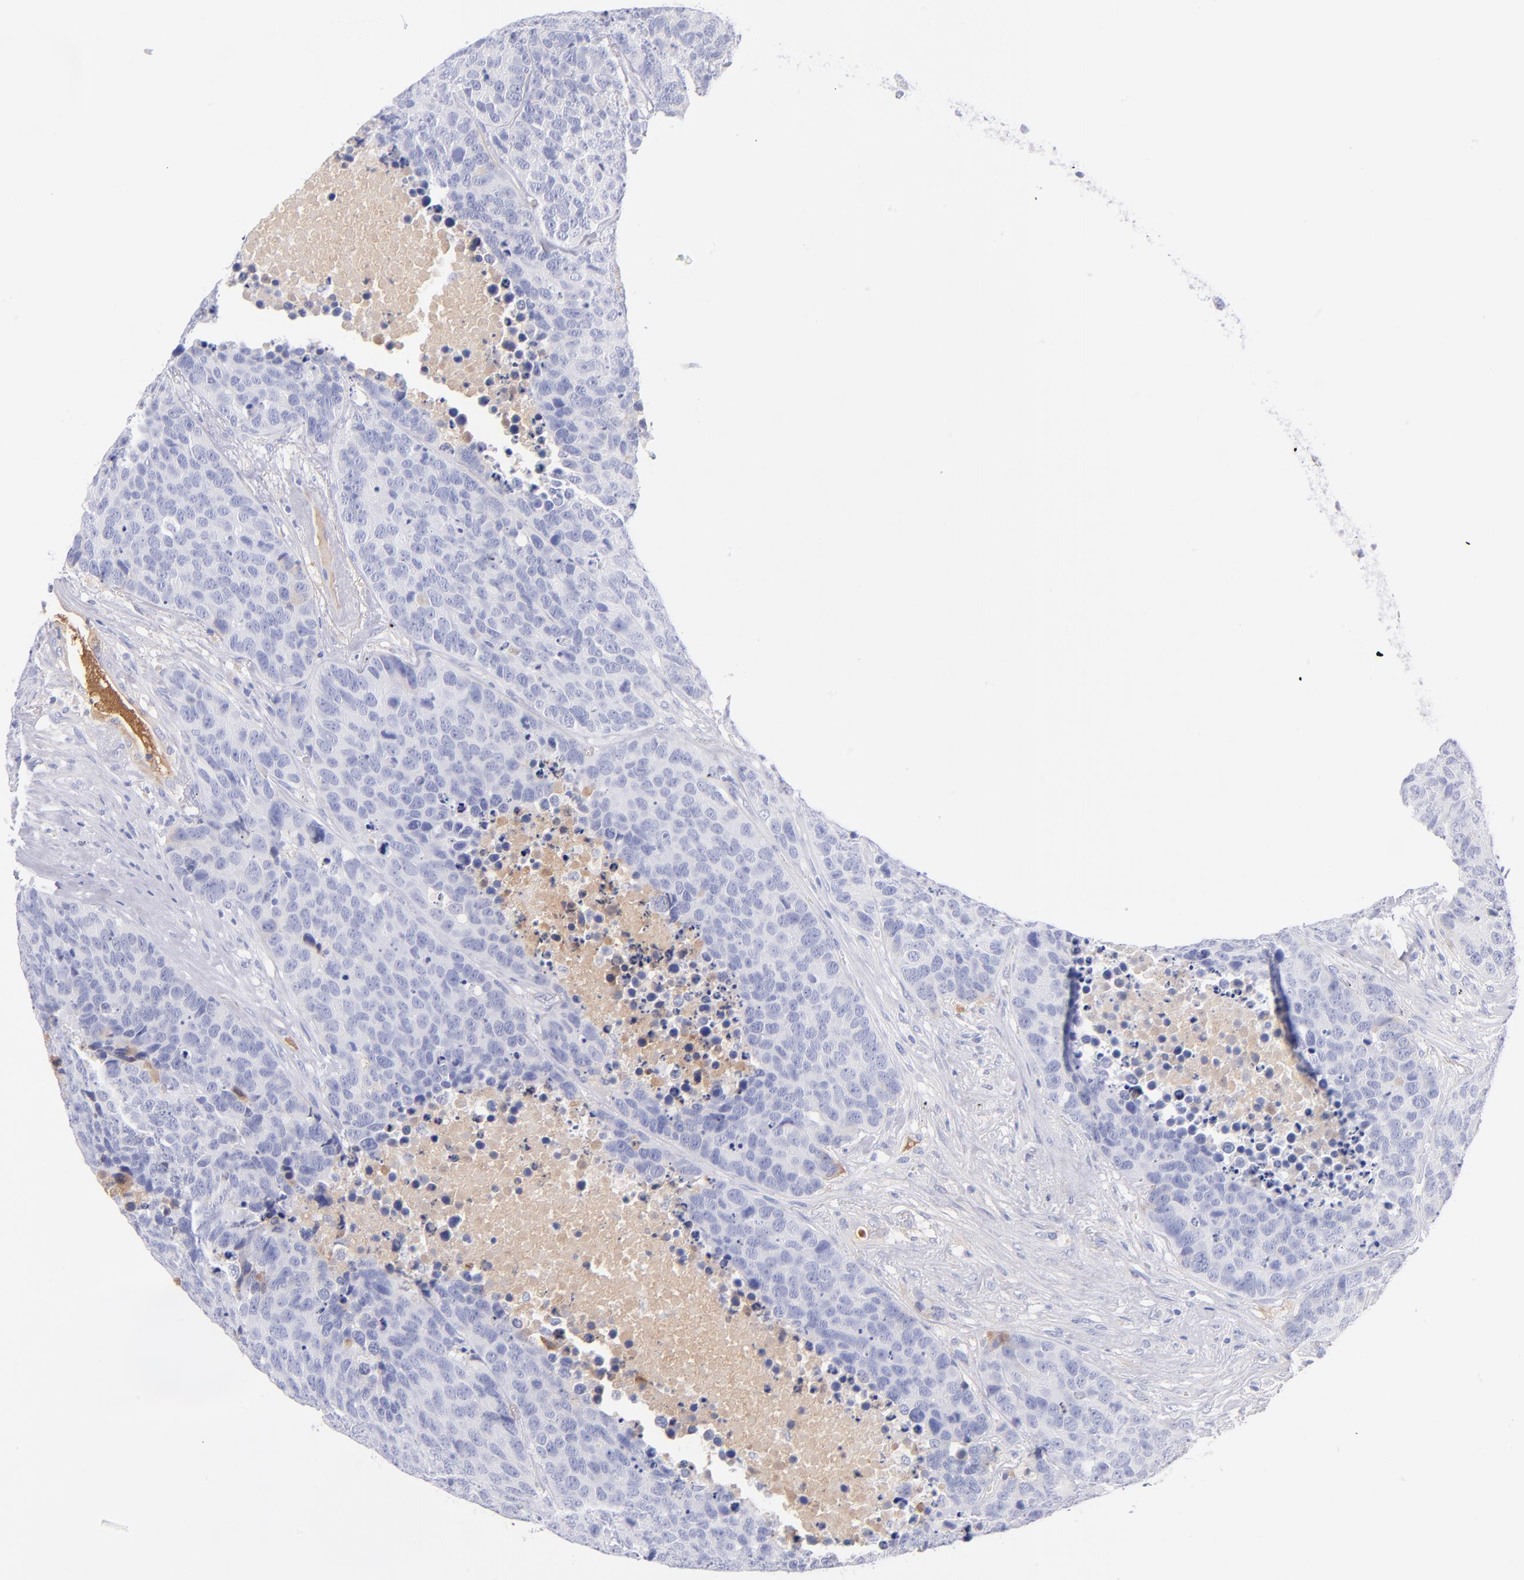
{"staining": {"intensity": "weak", "quantity": "<25%", "location": "cytoplasmic/membranous"}, "tissue": "carcinoid", "cell_type": "Tumor cells", "image_type": "cancer", "snomed": [{"axis": "morphology", "description": "Carcinoid, malignant, NOS"}, {"axis": "topography", "description": "Lung"}], "caption": "IHC histopathology image of human carcinoid stained for a protein (brown), which displays no staining in tumor cells.", "gene": "HP", "patient": {"sex": "male", "age": 60}}